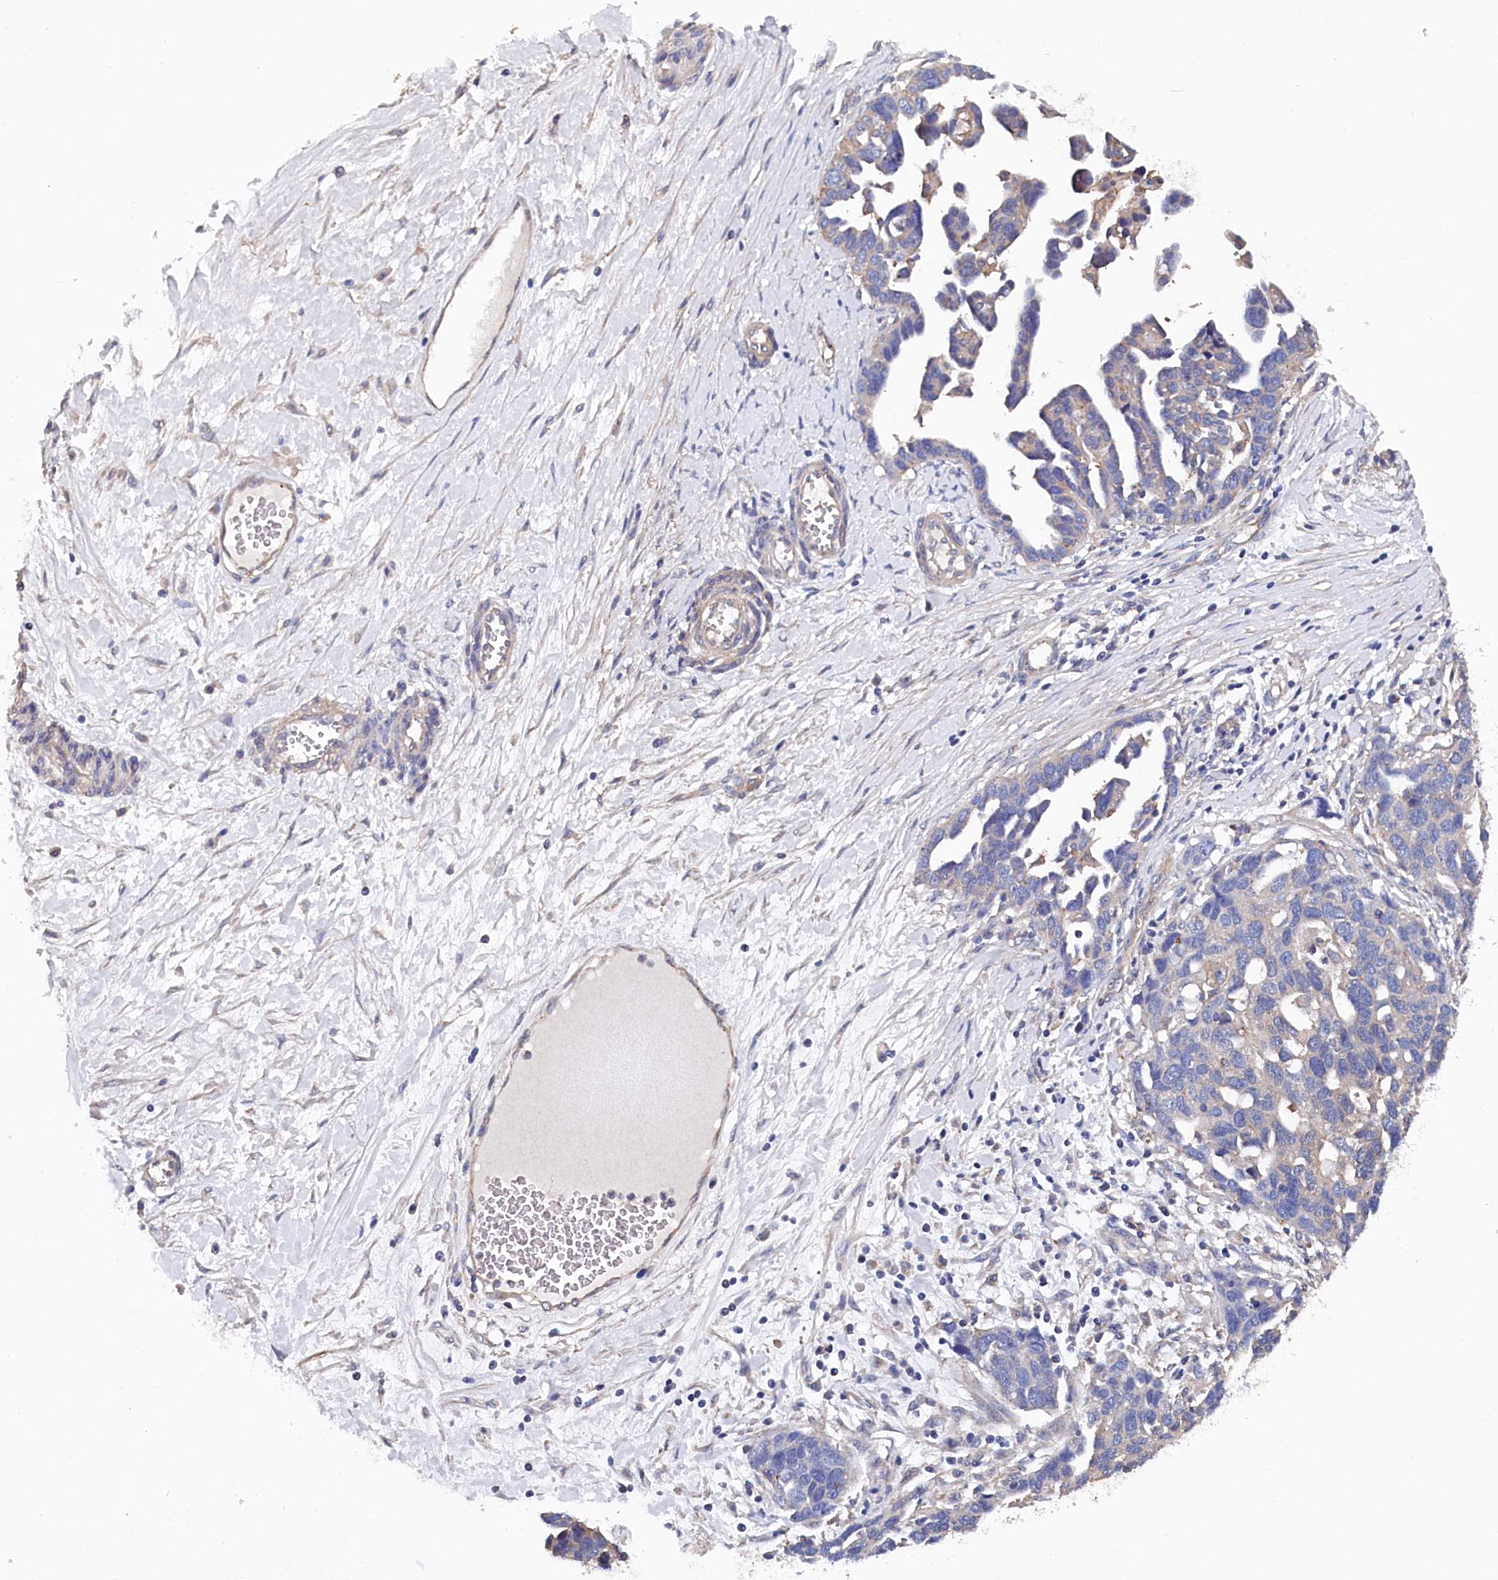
{"staining": {"intensity": "weak", "quantity": "<25%", "location": "cytoplasmic/membranous"}, "tissue": "ovarian cancer", "cell_type": "Tumor cells", "image_type": "cancer", "snomed": [{"axis": "morphology", "description": "Cystadenocarcinoma, serous, NOS"}, {"axis": "topography", "description": "Ovary"}], "caption": "IHC of human ovarian cancer (serous cystadenocarcinoma) demonstrates no staining in tumor cells.", "gene": "BHMT", "patient": {"sex": "female", "age": 54}}